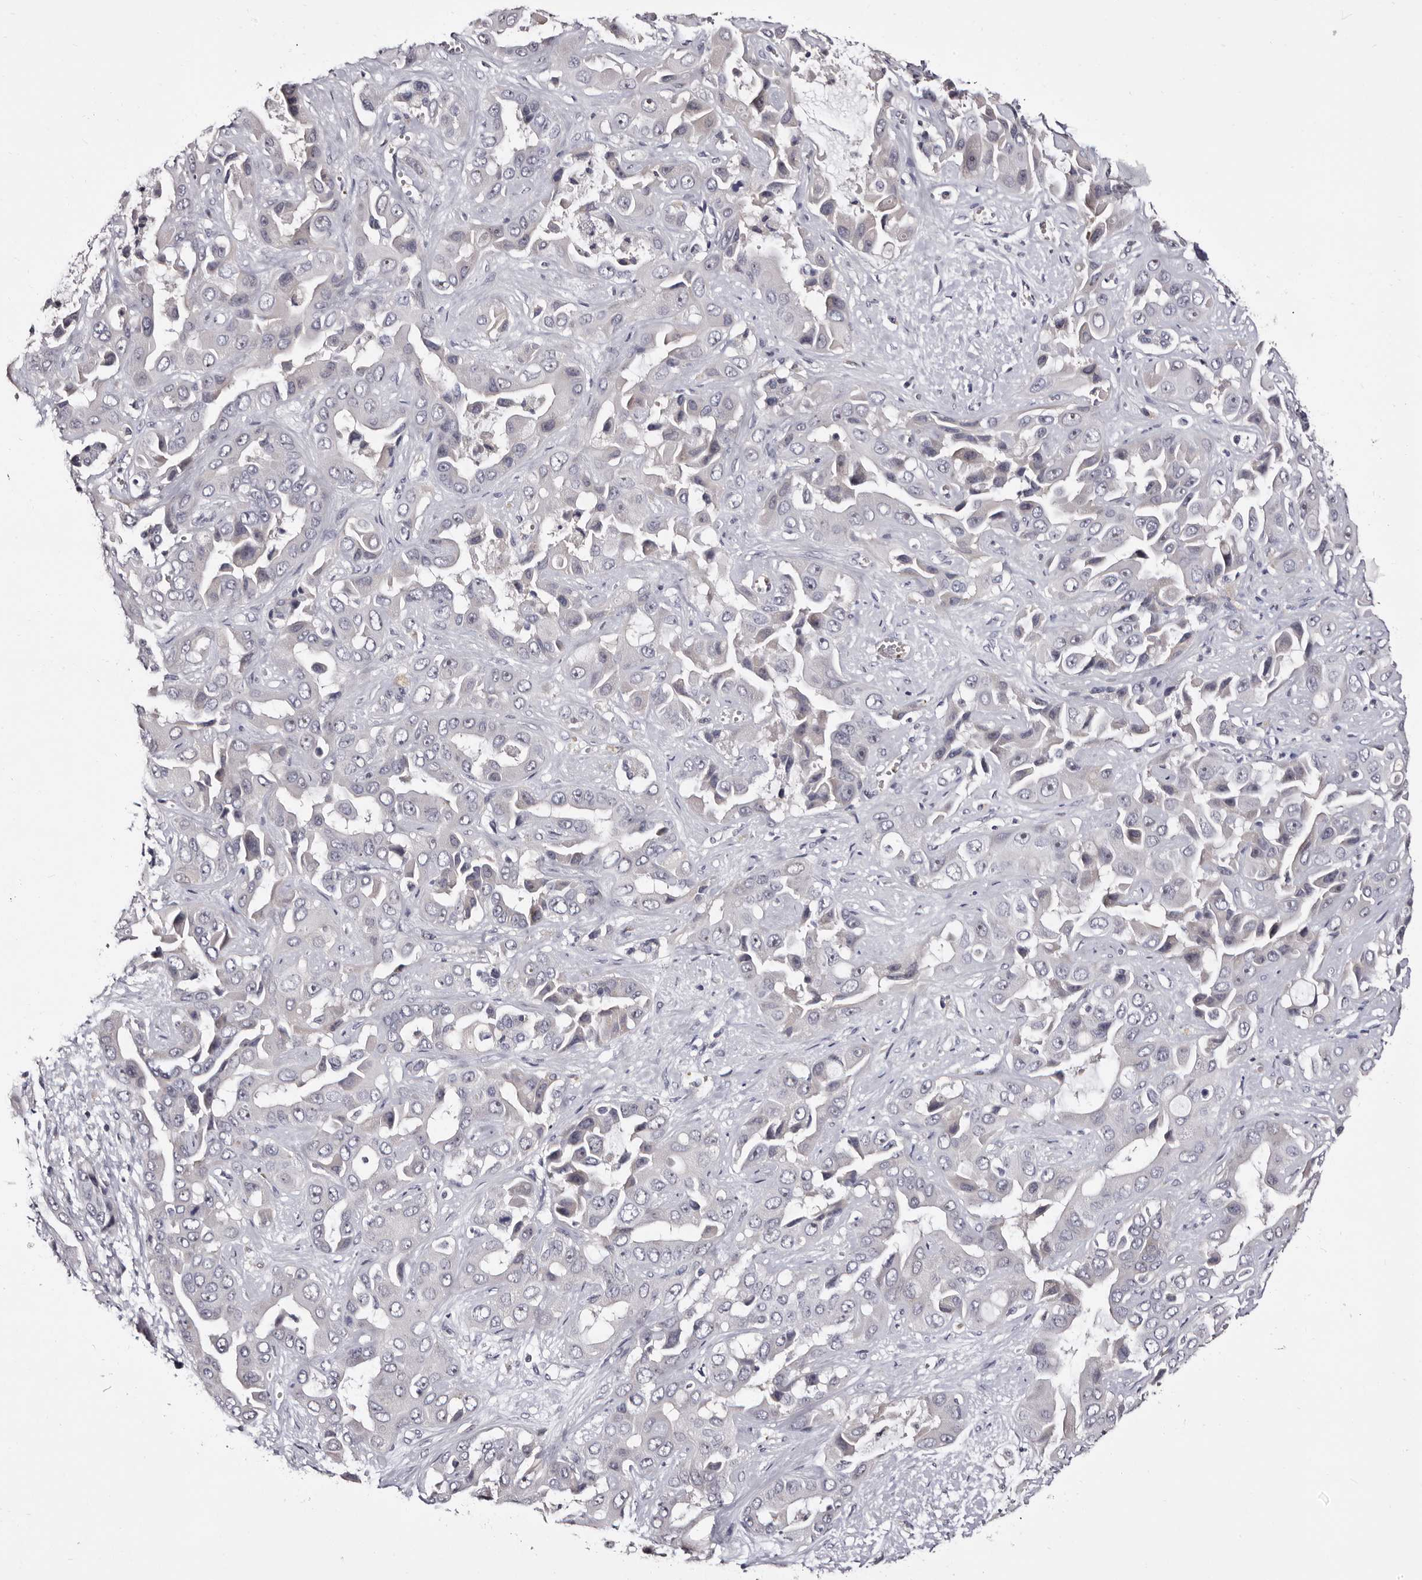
{"staining": {"intensity": "negative", "quantity": "none", "location": "none"}, "tissue": "liver cancer", "cell_type": "Tumor cells", "image_type": "cancer", "snomed": [{"axis": "morphology", "description": "Cholangiocarcinoma"}, {"axis": "topography", "description": "Liver"}], "caption": "The photomicrograph shows no significant staining in tumor cells of liver cholangiocarcinoma.", "gene": "BPGM", "patient": {"sex": "female", "age": 52}}